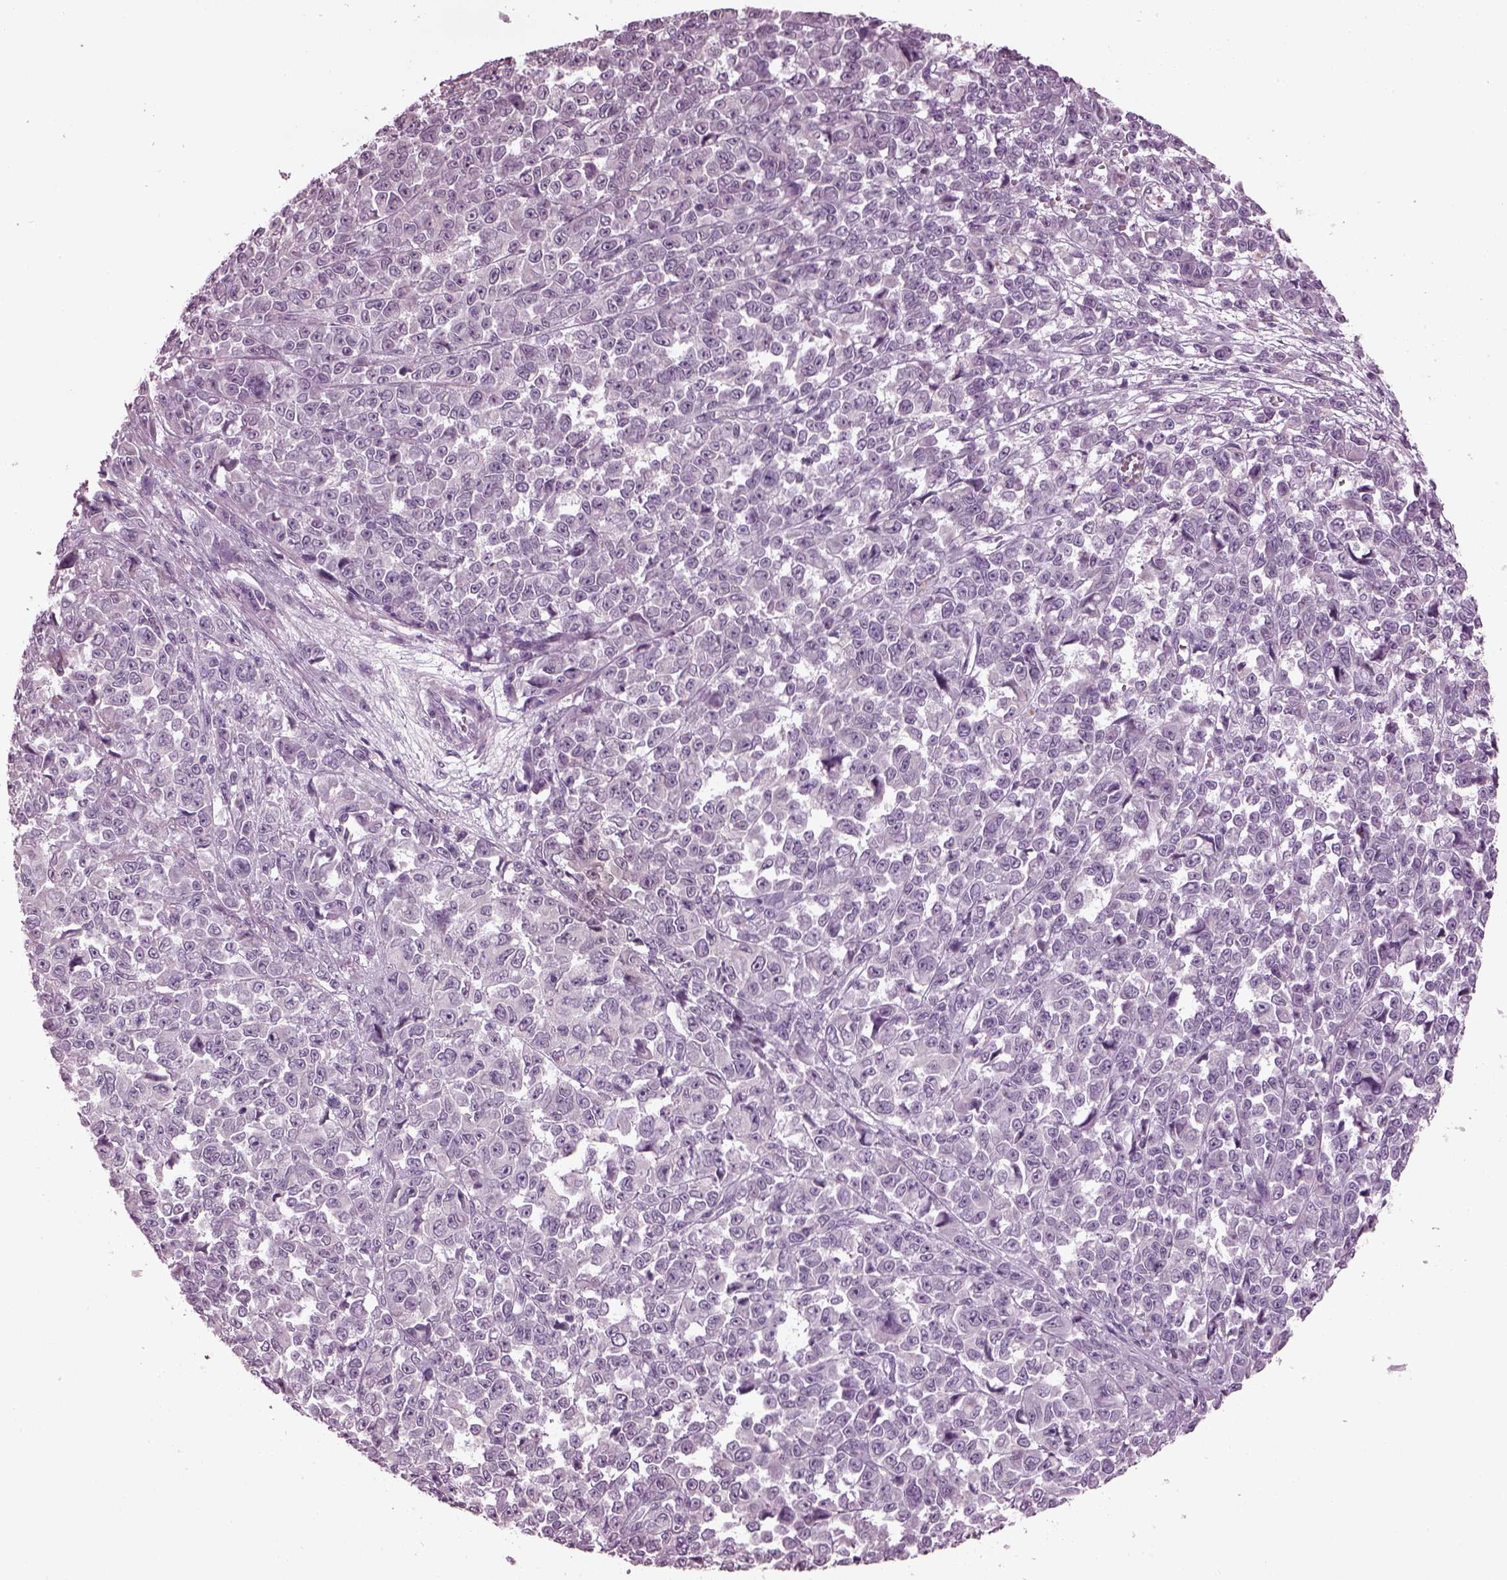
{"staining": {"intensity": "negative", "quantity": "none", "location": "none"}, "tissue": "melanoma", "cell_type": "Tumor cells", "image_type": "cancer", "snomed": [{"axis": "morphology", "description": "Malignant melanoma, NOS"}, {"axis": "topography", "description": "Skin"}], "caption": "The photomicrograph reveals no staining of tumor cells in malignant melanoma.", "gene": "SLC6A17", "patient": {"sex": "female", "age": 95}}